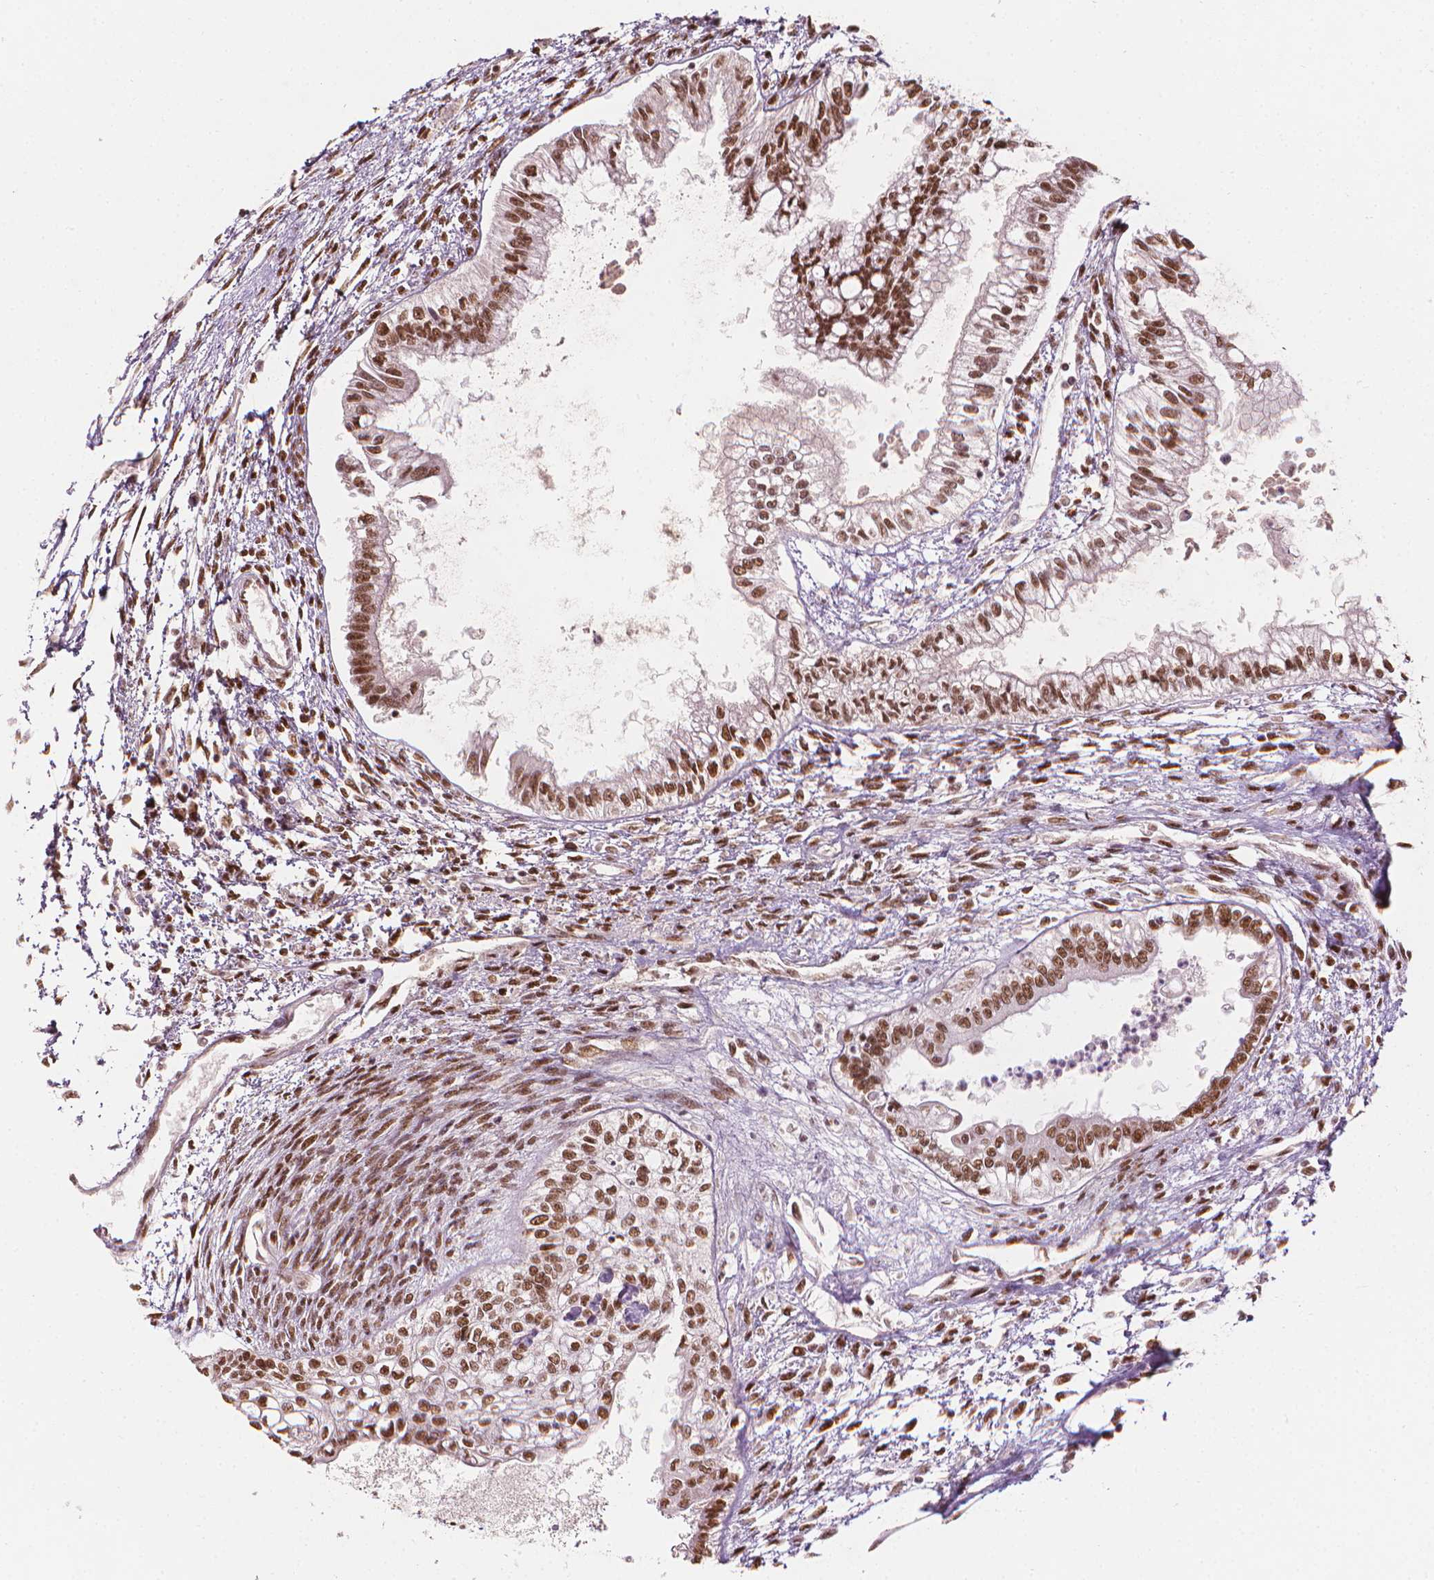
{"staining": {"intensity": "moderate", "quantity": ">75%", "location": "nuclear"}, "tissue": "testis cancer", "cell_type": "Tumor cells", "image_type": "cancer", "snomed": [{"axis": "morphology", "description": "Carcinoma, Embryonal, NOS"}, {"axis": "topography", "description": "Testis"}], "caption": "Testis cancer (embryonal carcinoma) stained for a protein demonstrates moderate nuclear positivity in tumor cells.", "gene": "ELF2", "patient": {"sex": "male", "age": 37}}